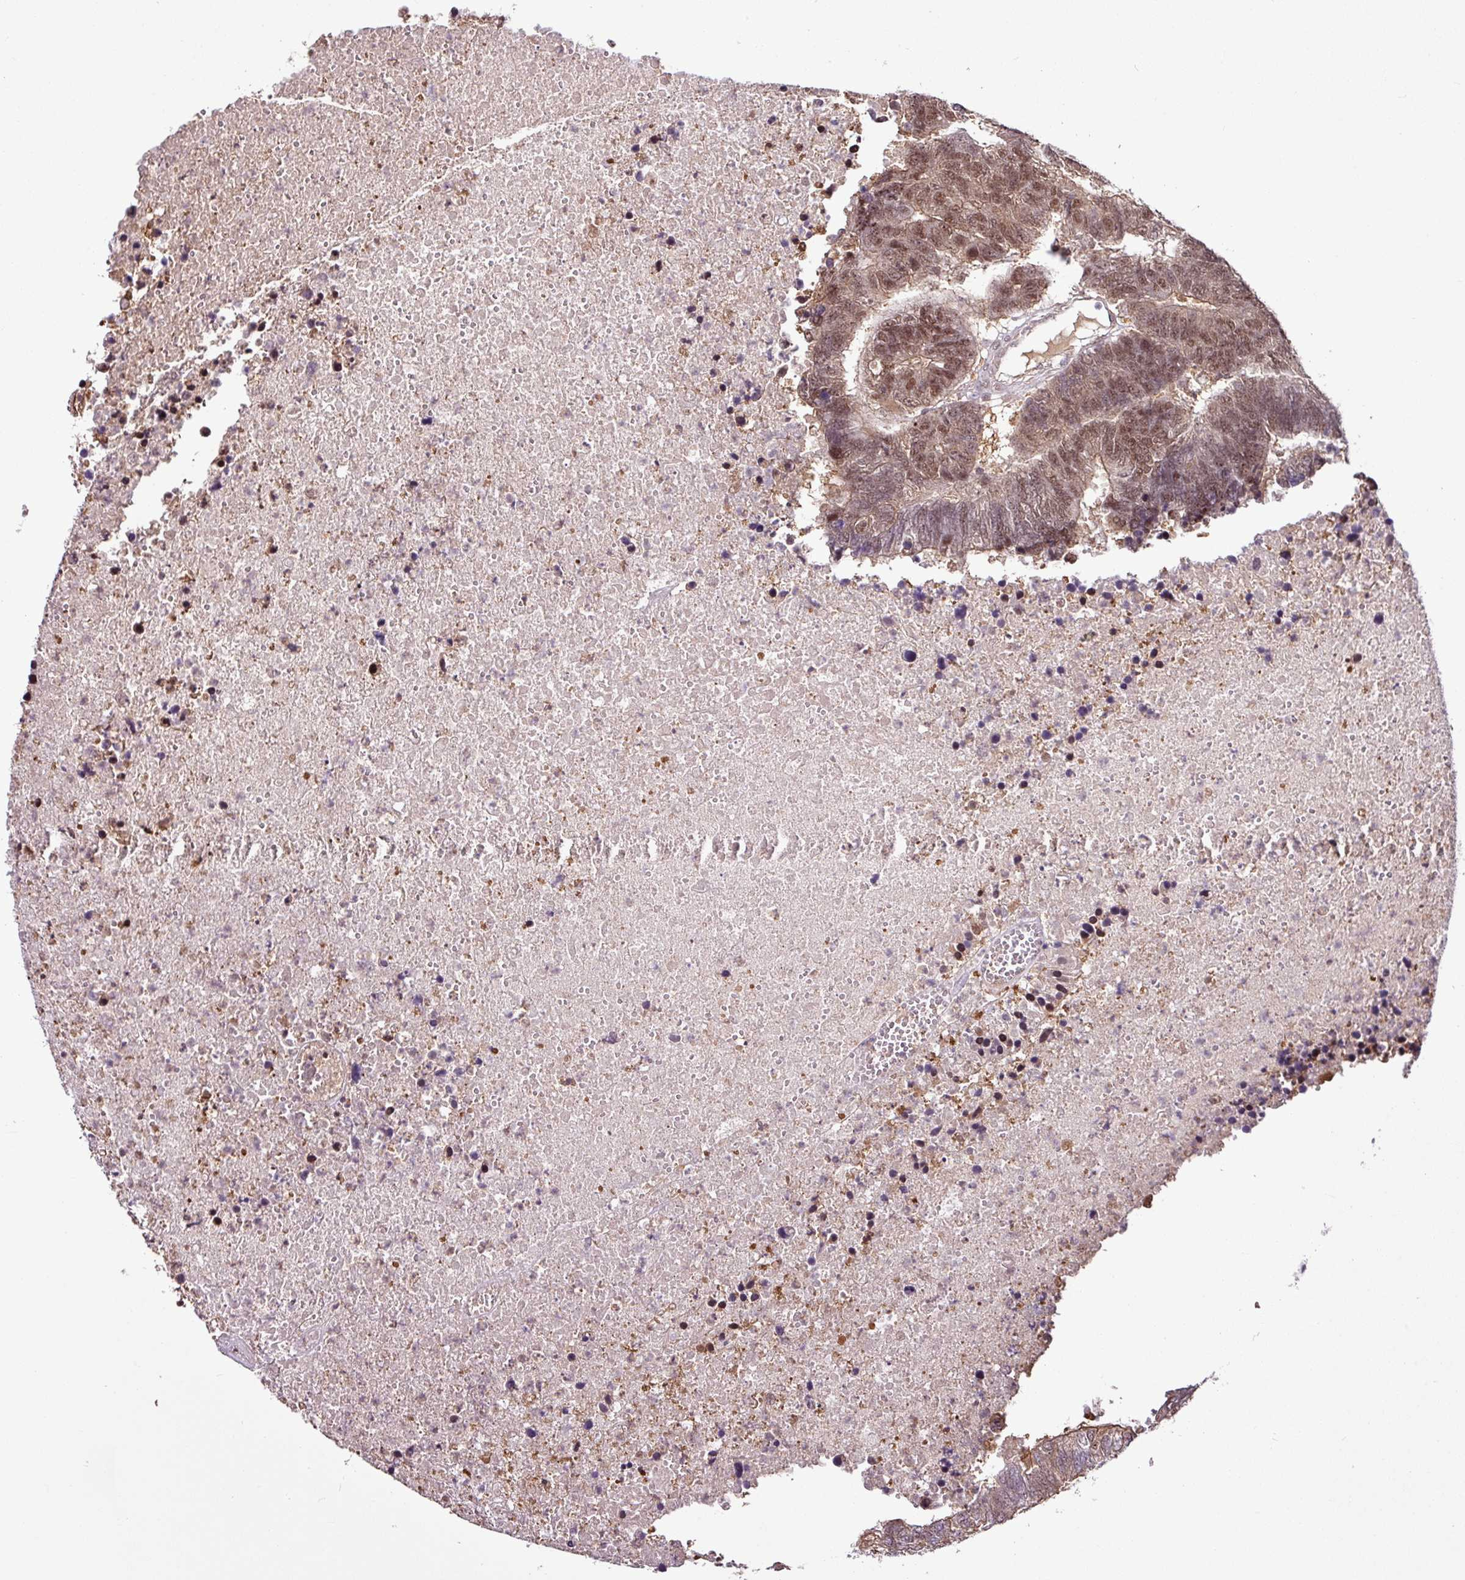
{"staining": {"intensity": "moderate", "quantity": ">75%", "location": "nuclear"}, "tissue": "colorectal cancer", "cell_type": "Tumor cells", "image_type": "cancer", "snomed": [{"axis": "morphology", "description": "Adenocarcinoma, NOS"}, {"axis": "topography", "description": "Colon"}], "caption": "Tumor cells display medium levels of moderate nuclear positivity in about >75% of cells in human adenocarcinoma (colorectal).", "gene": "ITPKC", "patient": {"sex": "female", "age": 48}}